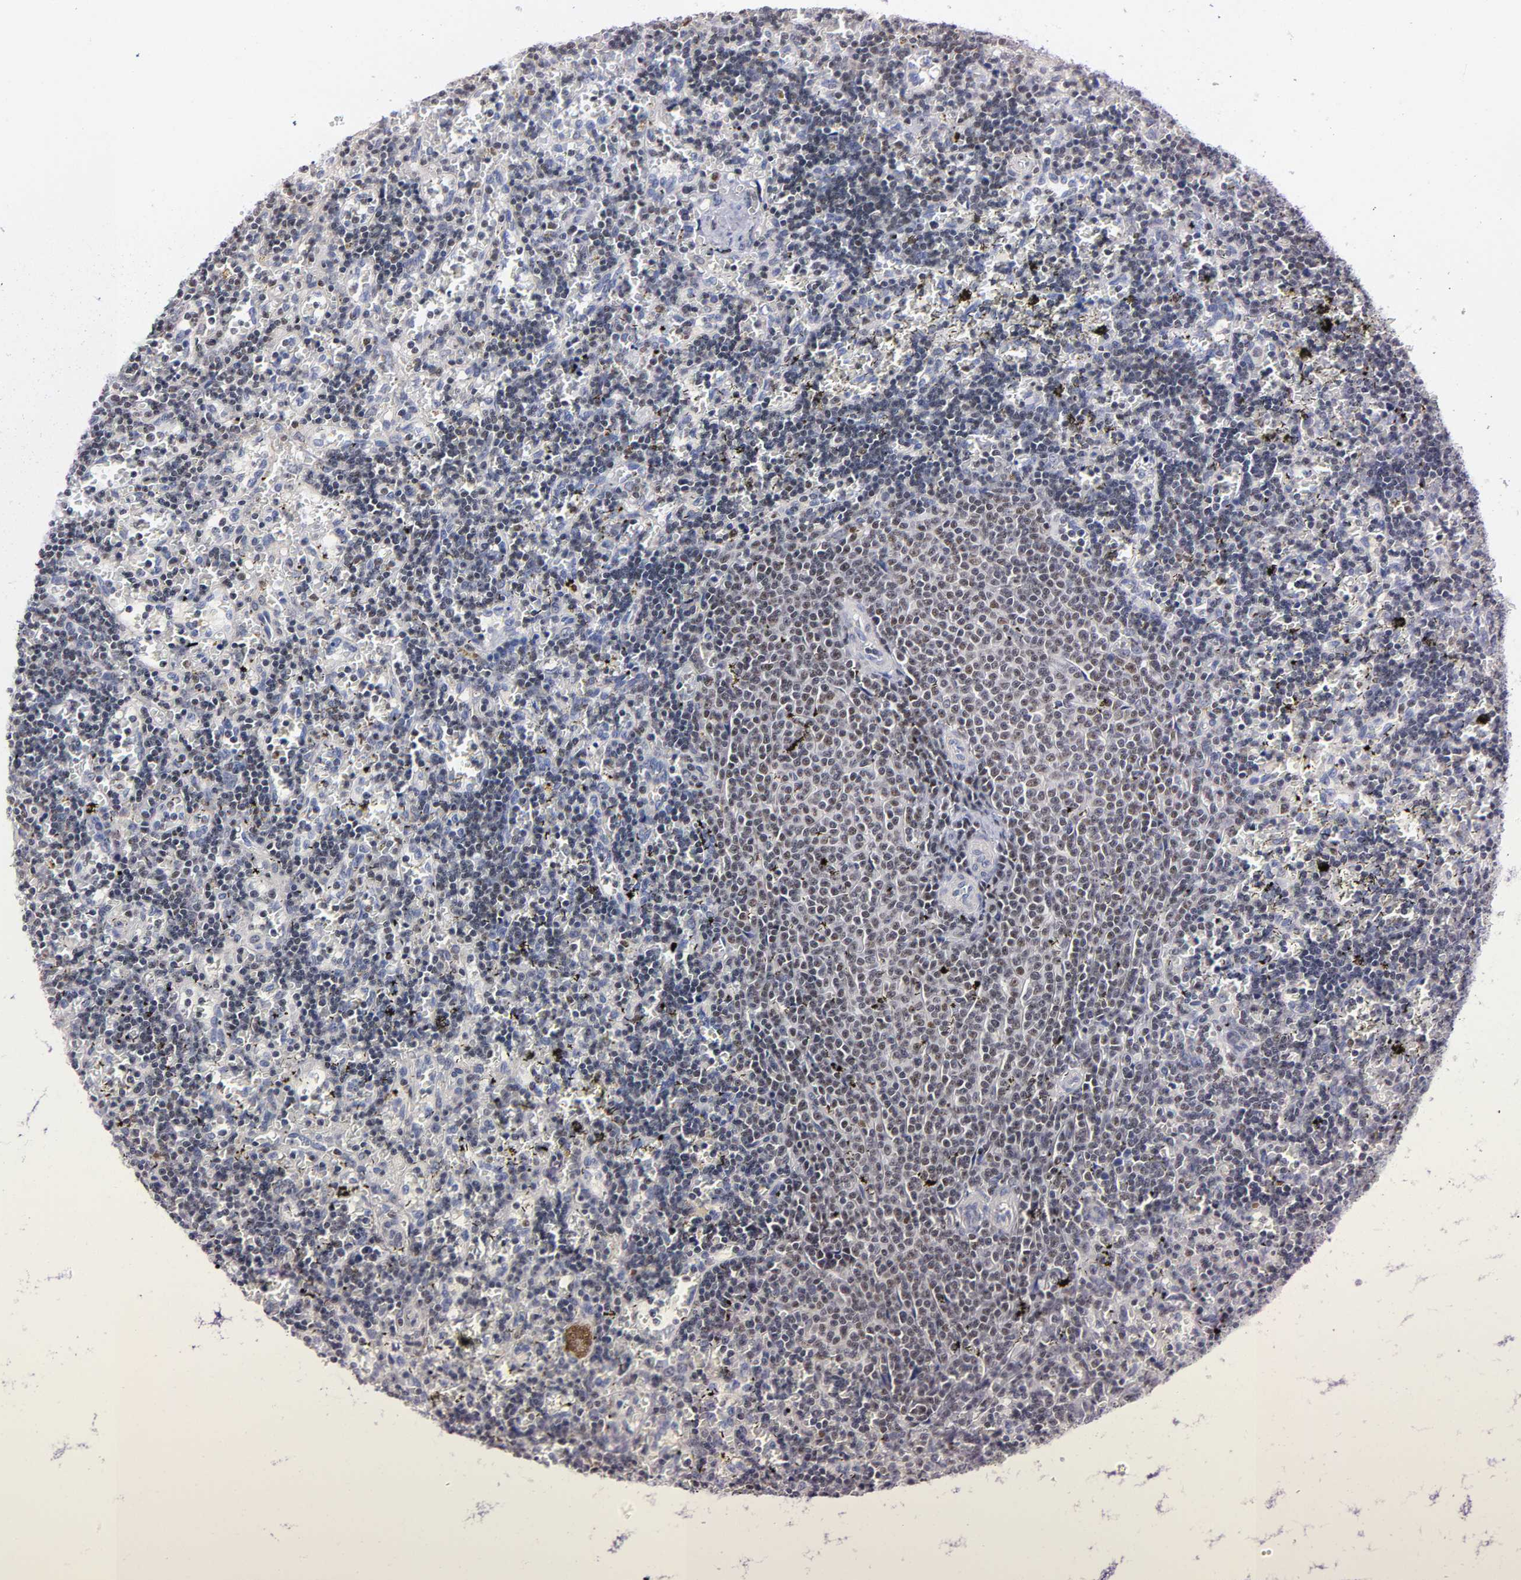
{"staining": {"intensity": "weak", "quantity": "25%-75%", "location": "nuclear"}, "tissue": "lymphoma", "cell_type": "Tumor cells", "image_type": "cancer", "snomed": [{"axis": "morphology", "description": "Malignant lymphoma, non-Hodgkin's type, Low grade"}, {"axis": "topography", "description": "Spleen"}], "caption": "An image of human lymphoma stained for a protein exhibits weak nuclear brown staining in tumor cells.", "gene": "RUNX1", "patient": {"sex": "male", "age": 60}}